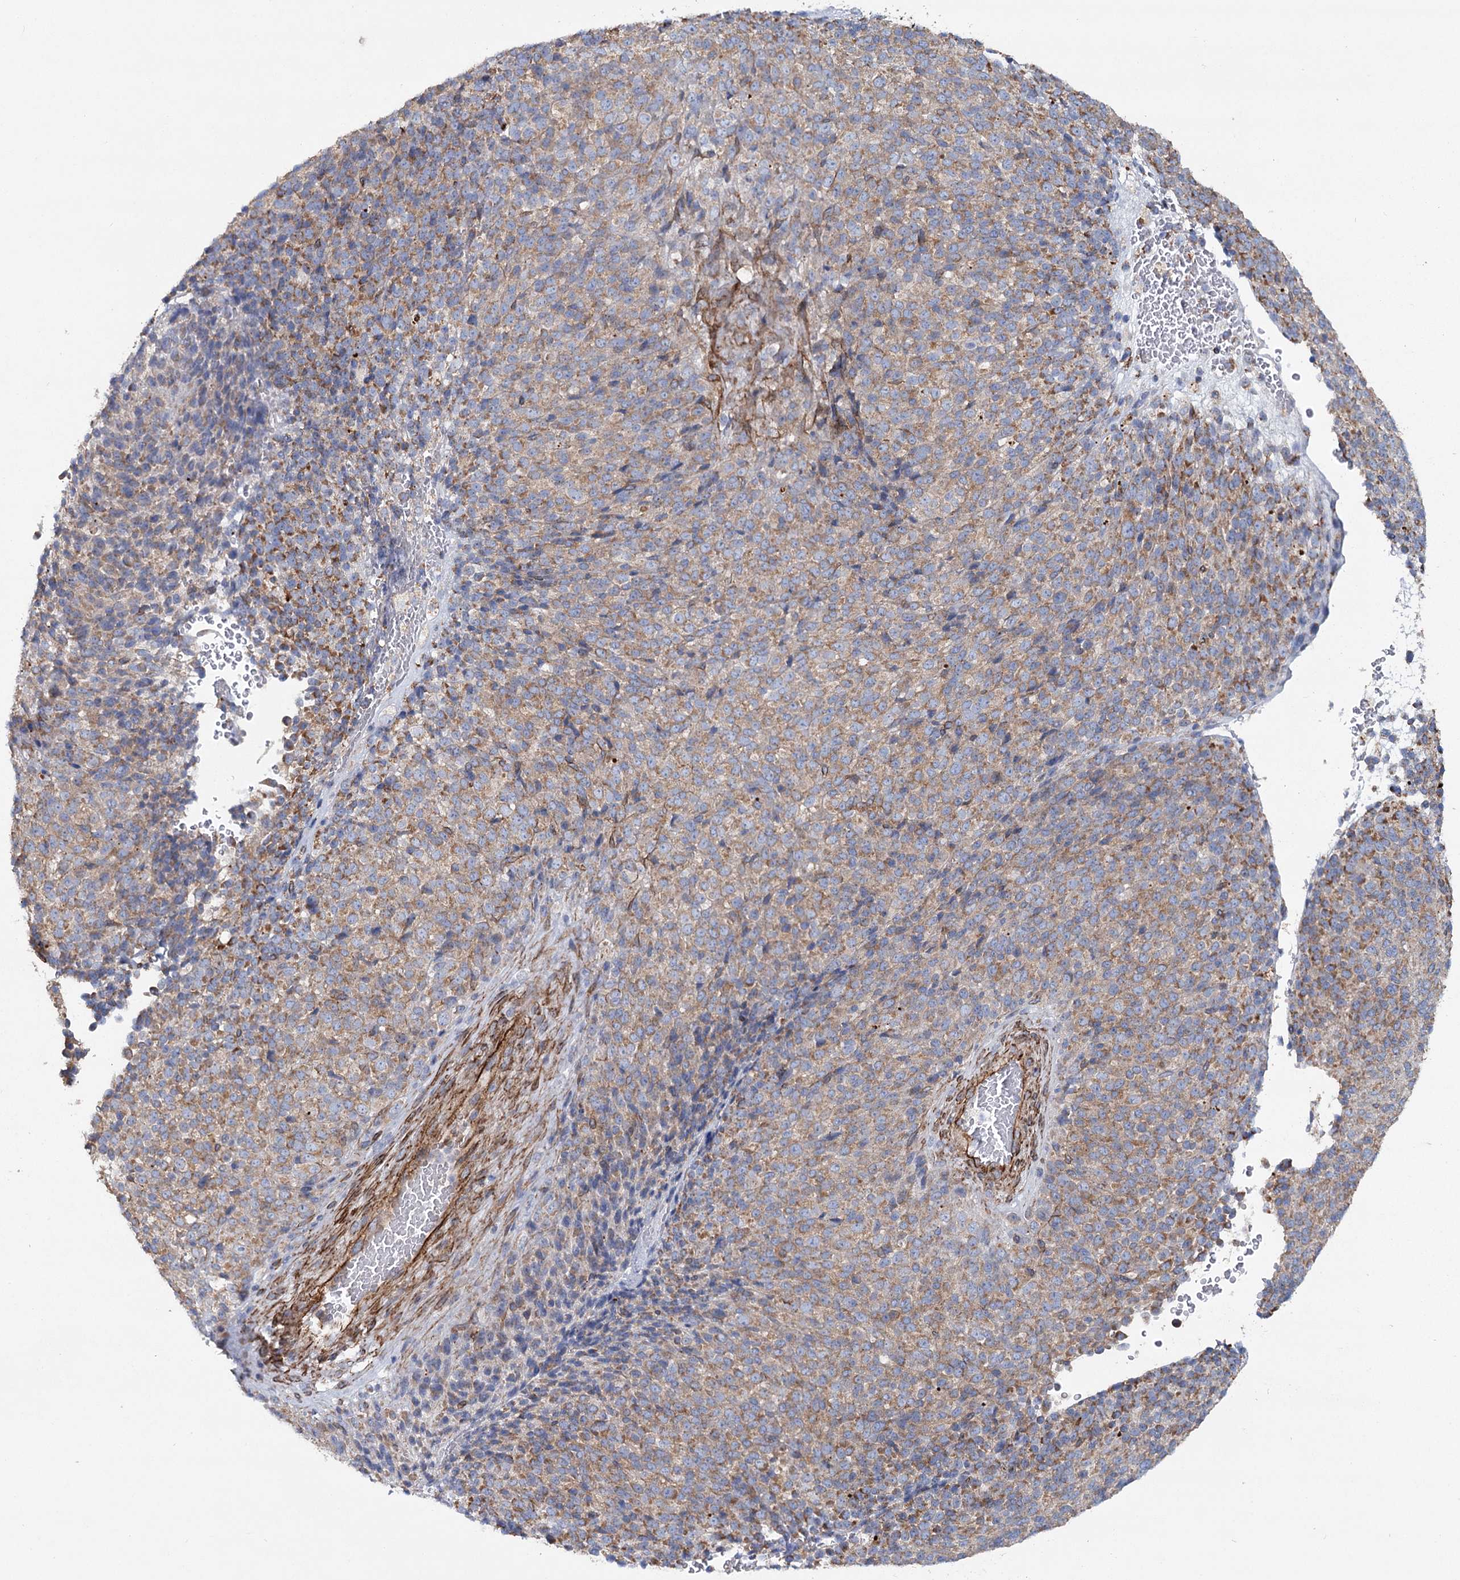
{"staining": {"intensity": "moderate", "quantity": ">75%", "location": "cytoplasmic/membranous"}, "tissue": "melanoma", "cell_type": "Tumor cells", "image_type": "cancer", "snomed": [{"axis": "morphology", "description": "Malignant melanoma, Metastatic site"}, {"axis": "topography", "description": "Brain"}], "caption": "Immunohistochemical staining of human malignant melanoma (metastatic site) displays moderate cytoplasmic/membranous protein staining in about >75% of tumor cells.", "gene": "TMEM164", "patient": {"sex": "female", "age": 56}}